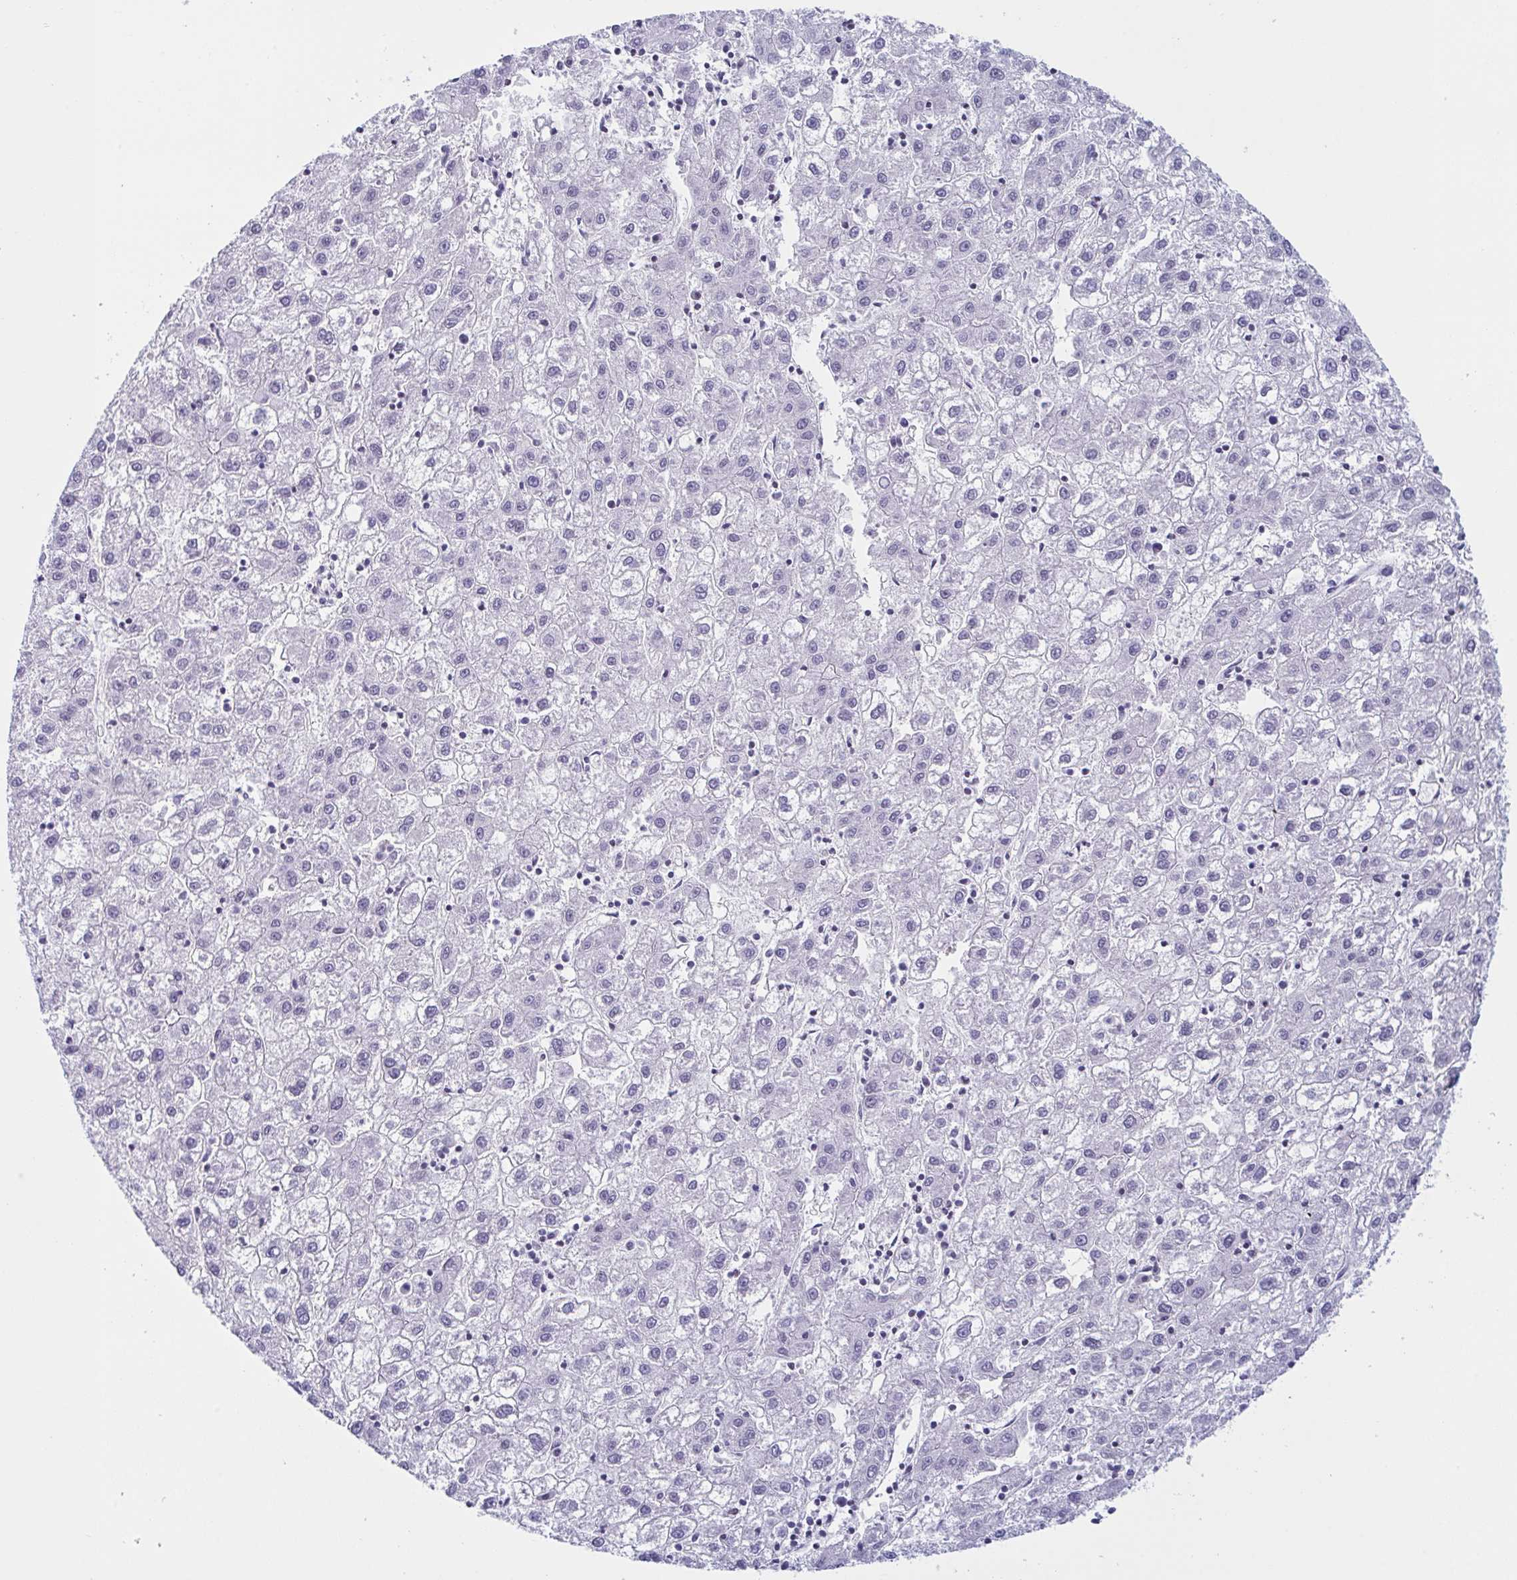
{"staining": {"intensity": "negative", "quantity": "none", "location": "none"}, "tissue": "liver cancer", "cell_type": "Tumor cells", "image_type": "cancer", "snomed": [{"axis": "morphology", "description": "Carcinoma, Hepatocellular, NOS"}, {"axis": "topography", "description": "Liver"}], "caption": "Tumor cells show no significant expression in hepatocellular carcinoma (liver). (Brightfield microscopy of DAB immunohistochemistry (IHC) at high magnification).", "gene": "NAA30", "patient": {"sex": "male", "age": 72}}